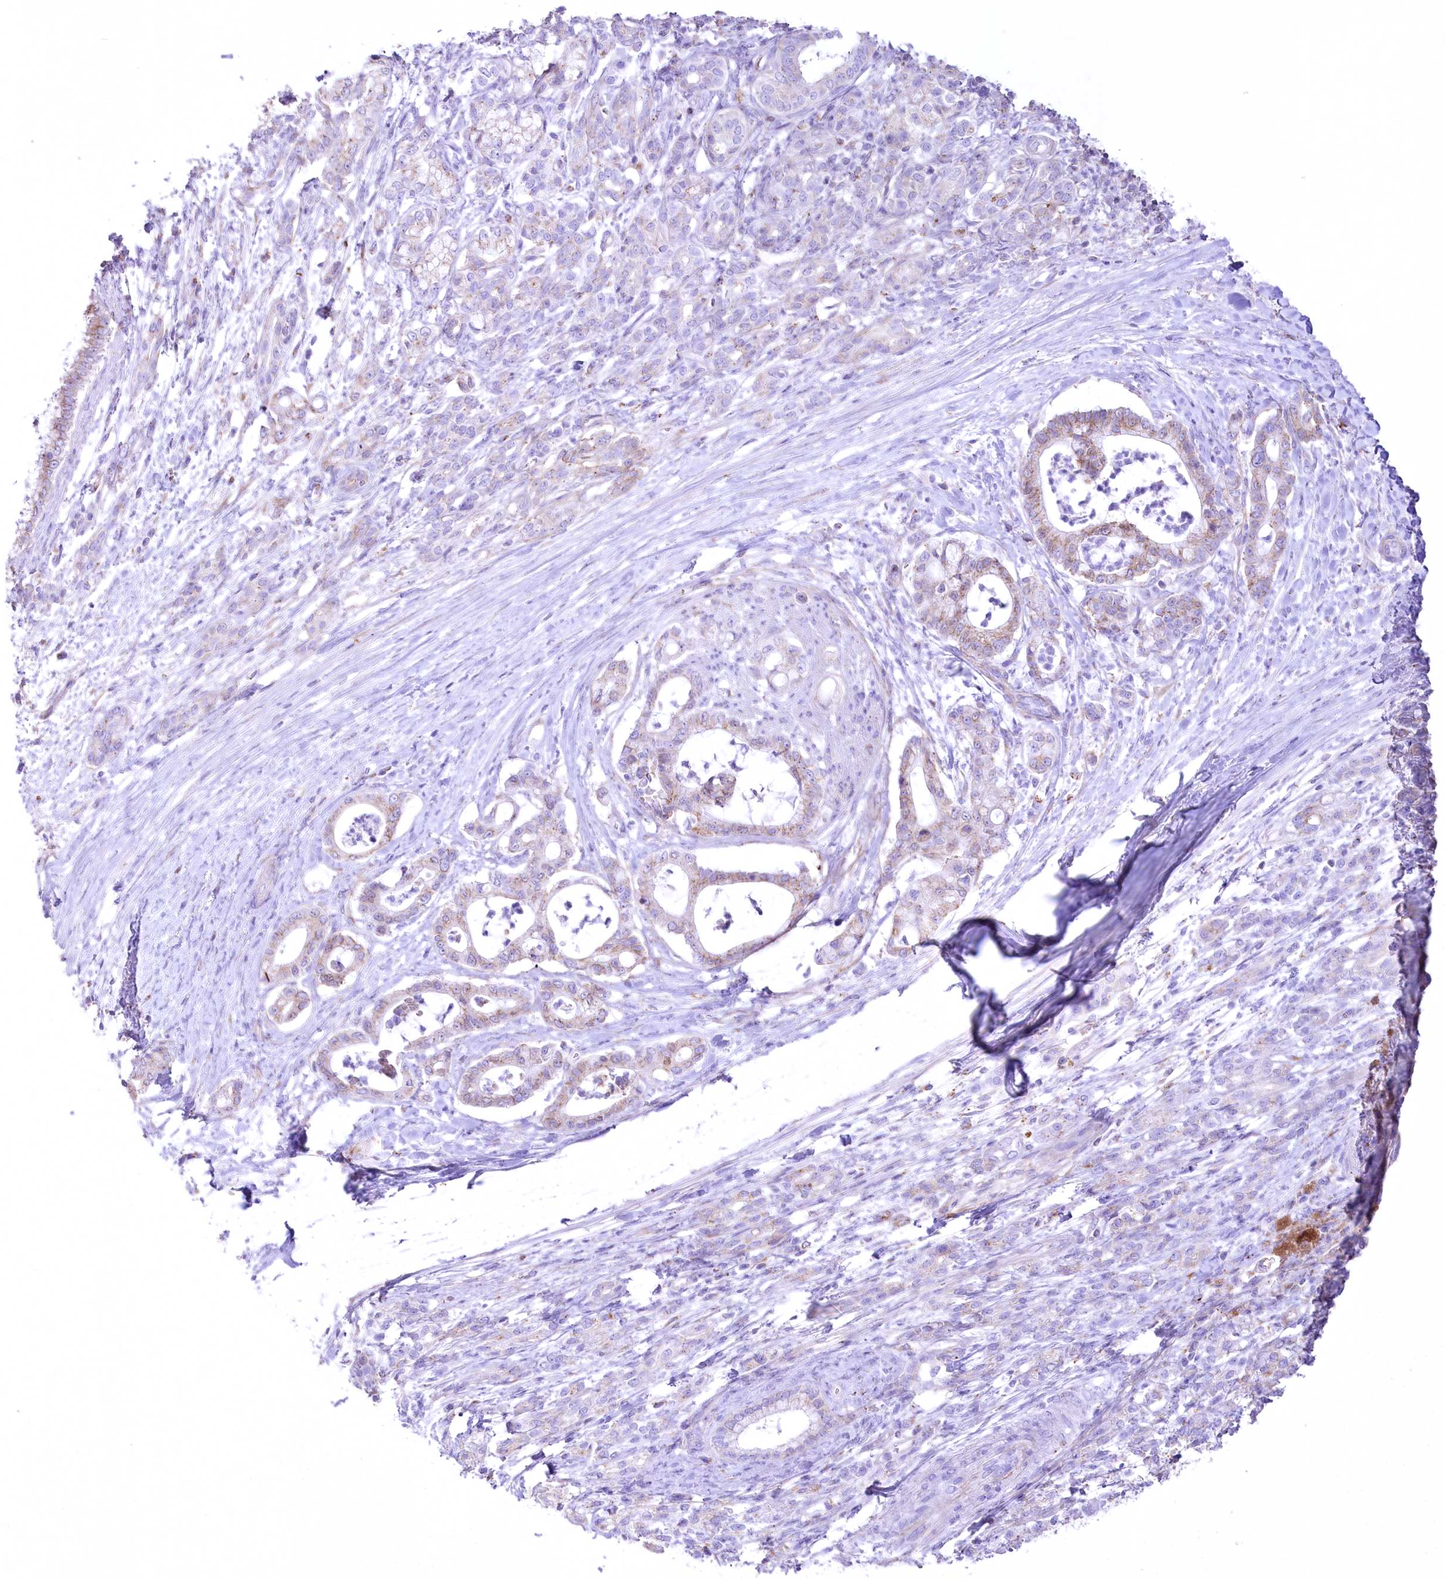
{"staining": {"intensity": "moderate", "quantity": "25%-75%", "location": "cytoplasmic/membranous"}, "tissue": "pancreatic cancer", "cell_type": "Tumor cells", "image_type": "cancer", "snomed": [{"axis": "morphology", "description": "Adenocarcinoma, NOS"}, {"axis": "topography", "description": "Pancreas"}], "caption": "Immunohistochemical staining of adenocarcinoma (pancreatic) exhibits medium levels of moderate cytoplasmic/membranous positivity in about 25%-75% of tumor cells.", "gene": "FAM216A", "patient": {"sex": "female", "age": 55}}